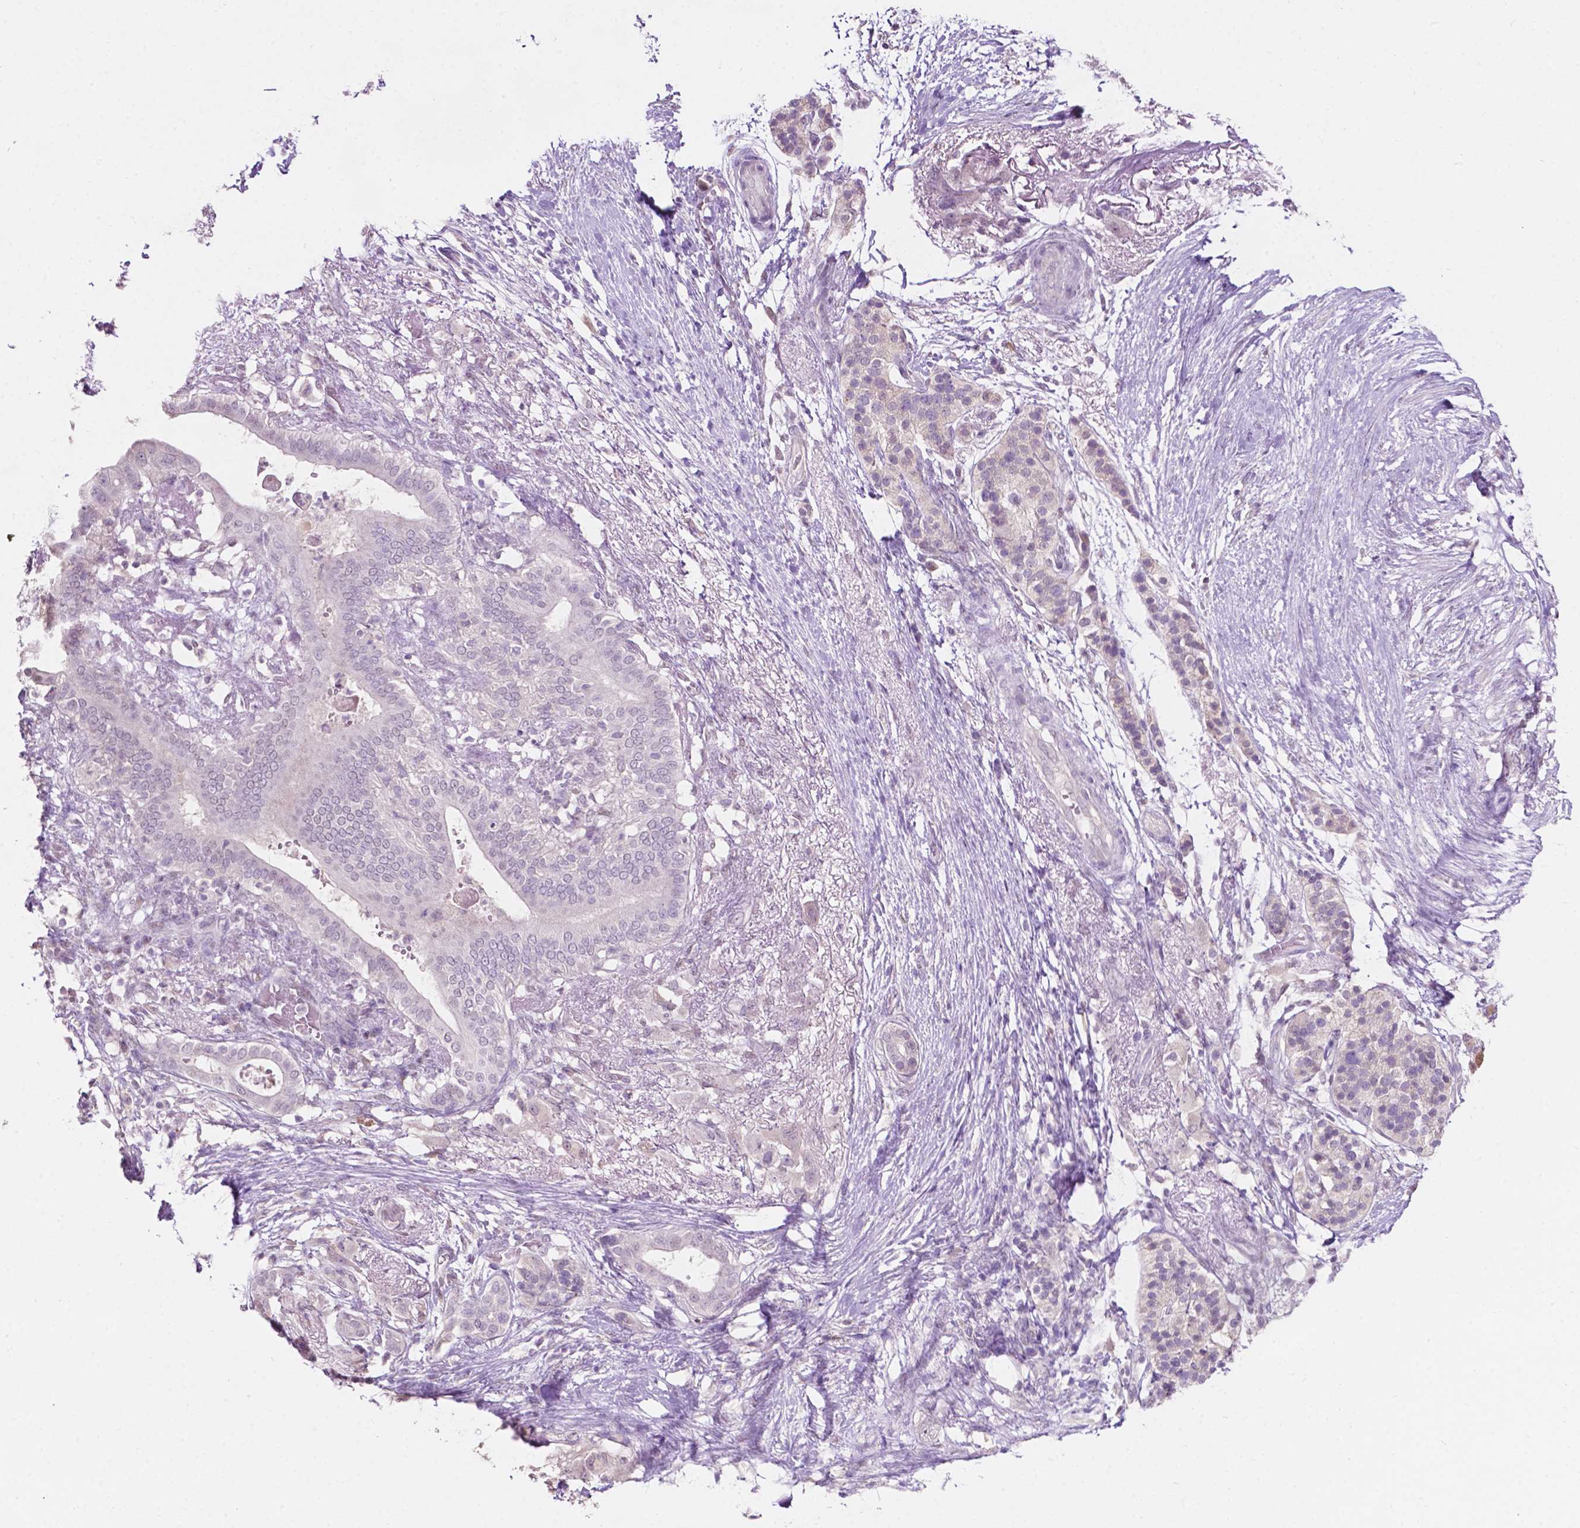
{"staining": {"intensity": "negative", "quantity": "none", "location": "none"}, "tissue": "pancreatic cancer", "cell_type": "Tumor cells", "image_type": "cancer", "snomed": [{"axis": "morphology", "description": "Adenocarcinoma, NOS"}, {"axis": "topography", "description": "Pancreas"}], "caption": "Histopathology image shows no significant protein expression in tumor cells of pancreatic adenocarcinoma.", "gene": "TM6SF2", "patient": {"sex": "female", "age": 72}}